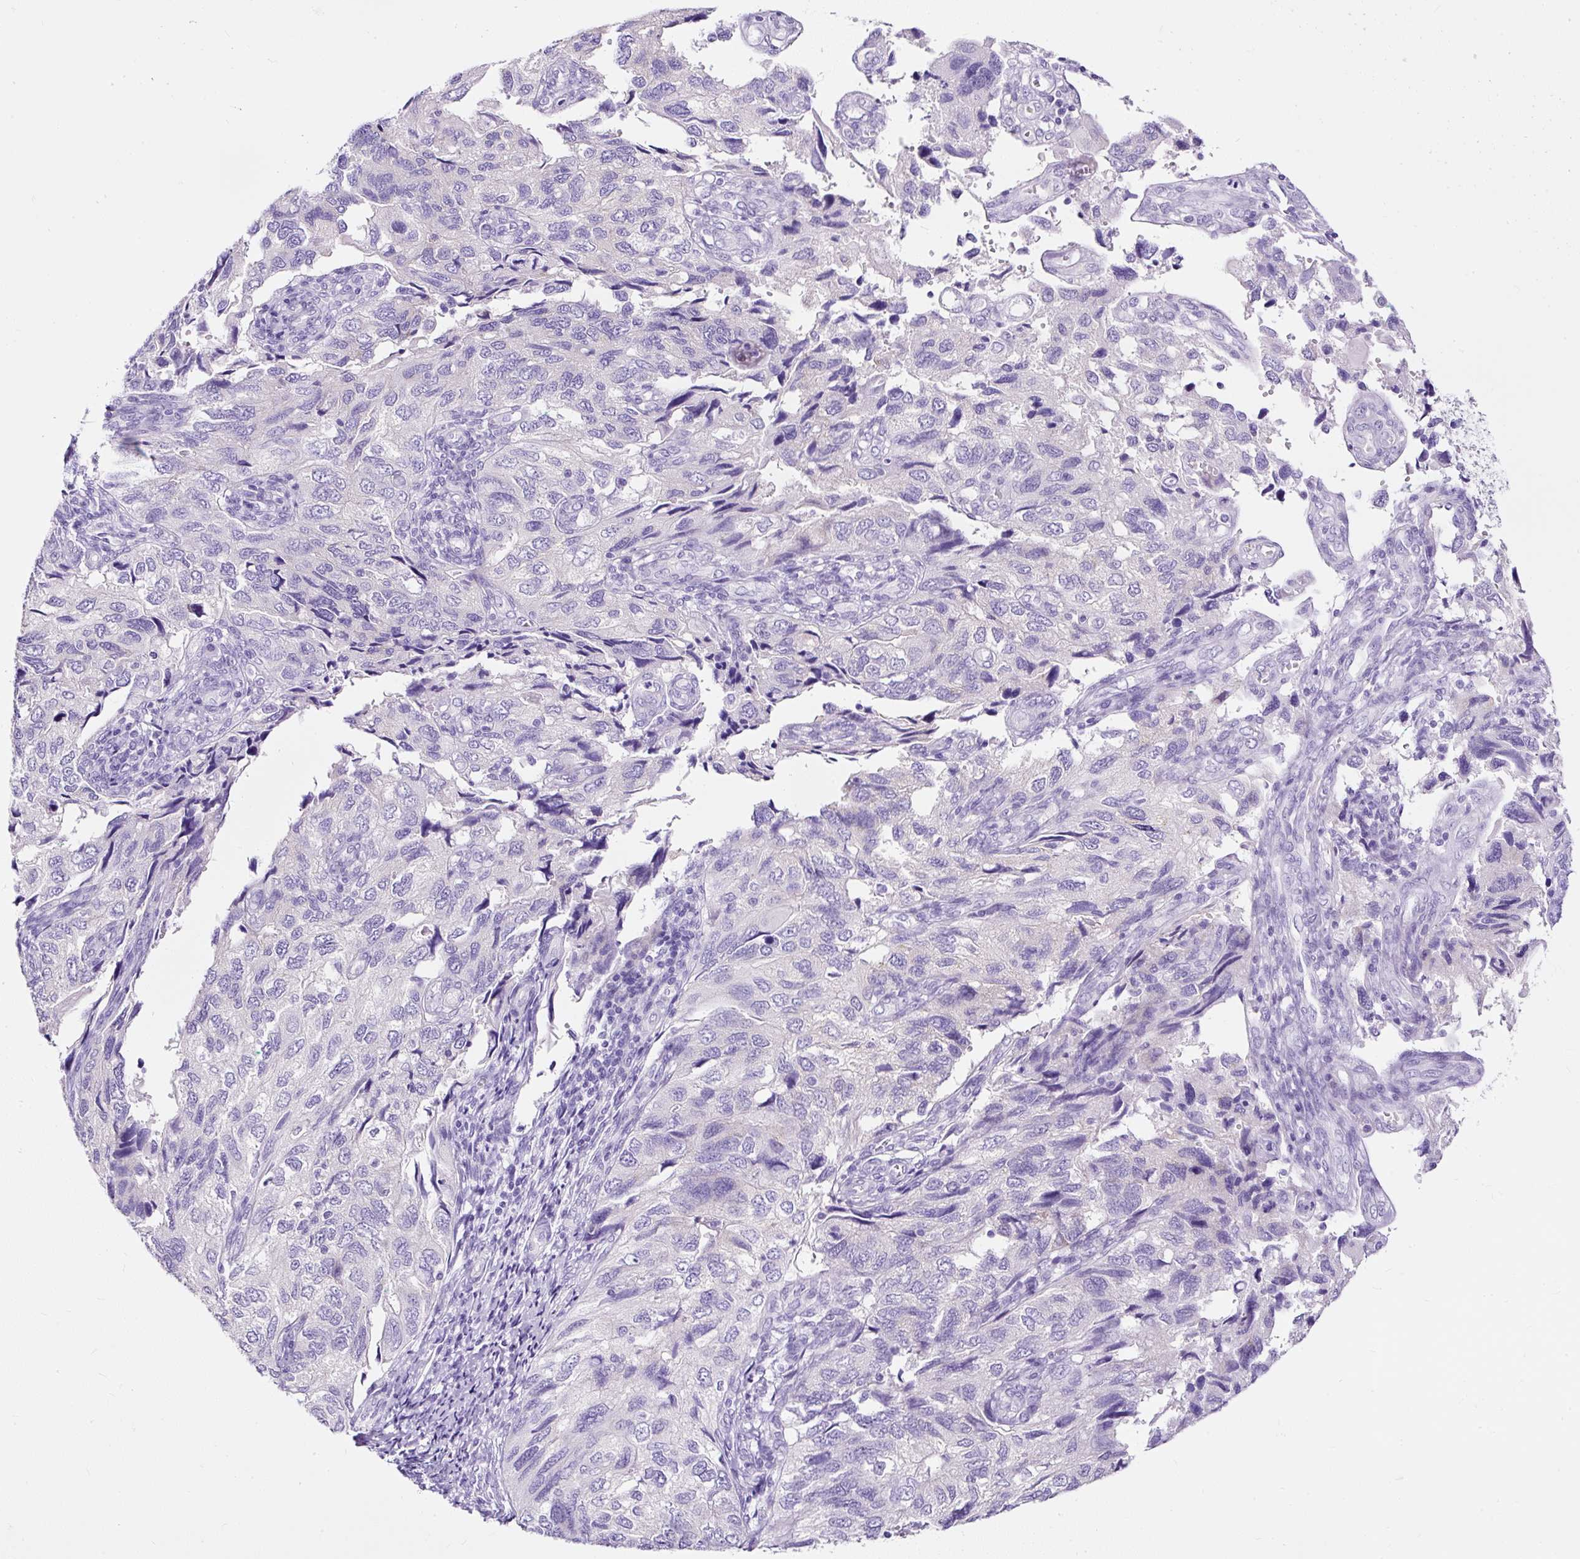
{"staining": {"intensity": "negative", "quantity": "none", "location": "none"}, "tissue": "endometrial cancer", "cell_type": "Tumor cells", "image_type": "cancer", "snomed": [{"axis": "morphology", "description": "Carcinoma, NOS"}, {"axis": "topography", "description": "Uterus"}], "caption": "This is an immunohistochemistry (IHC) micrograph of endometrial cancer (carcinoma). There is no expression in tumor cells.", "gene": "STOX2", "patient": {"sex": "female", "age": 76}}